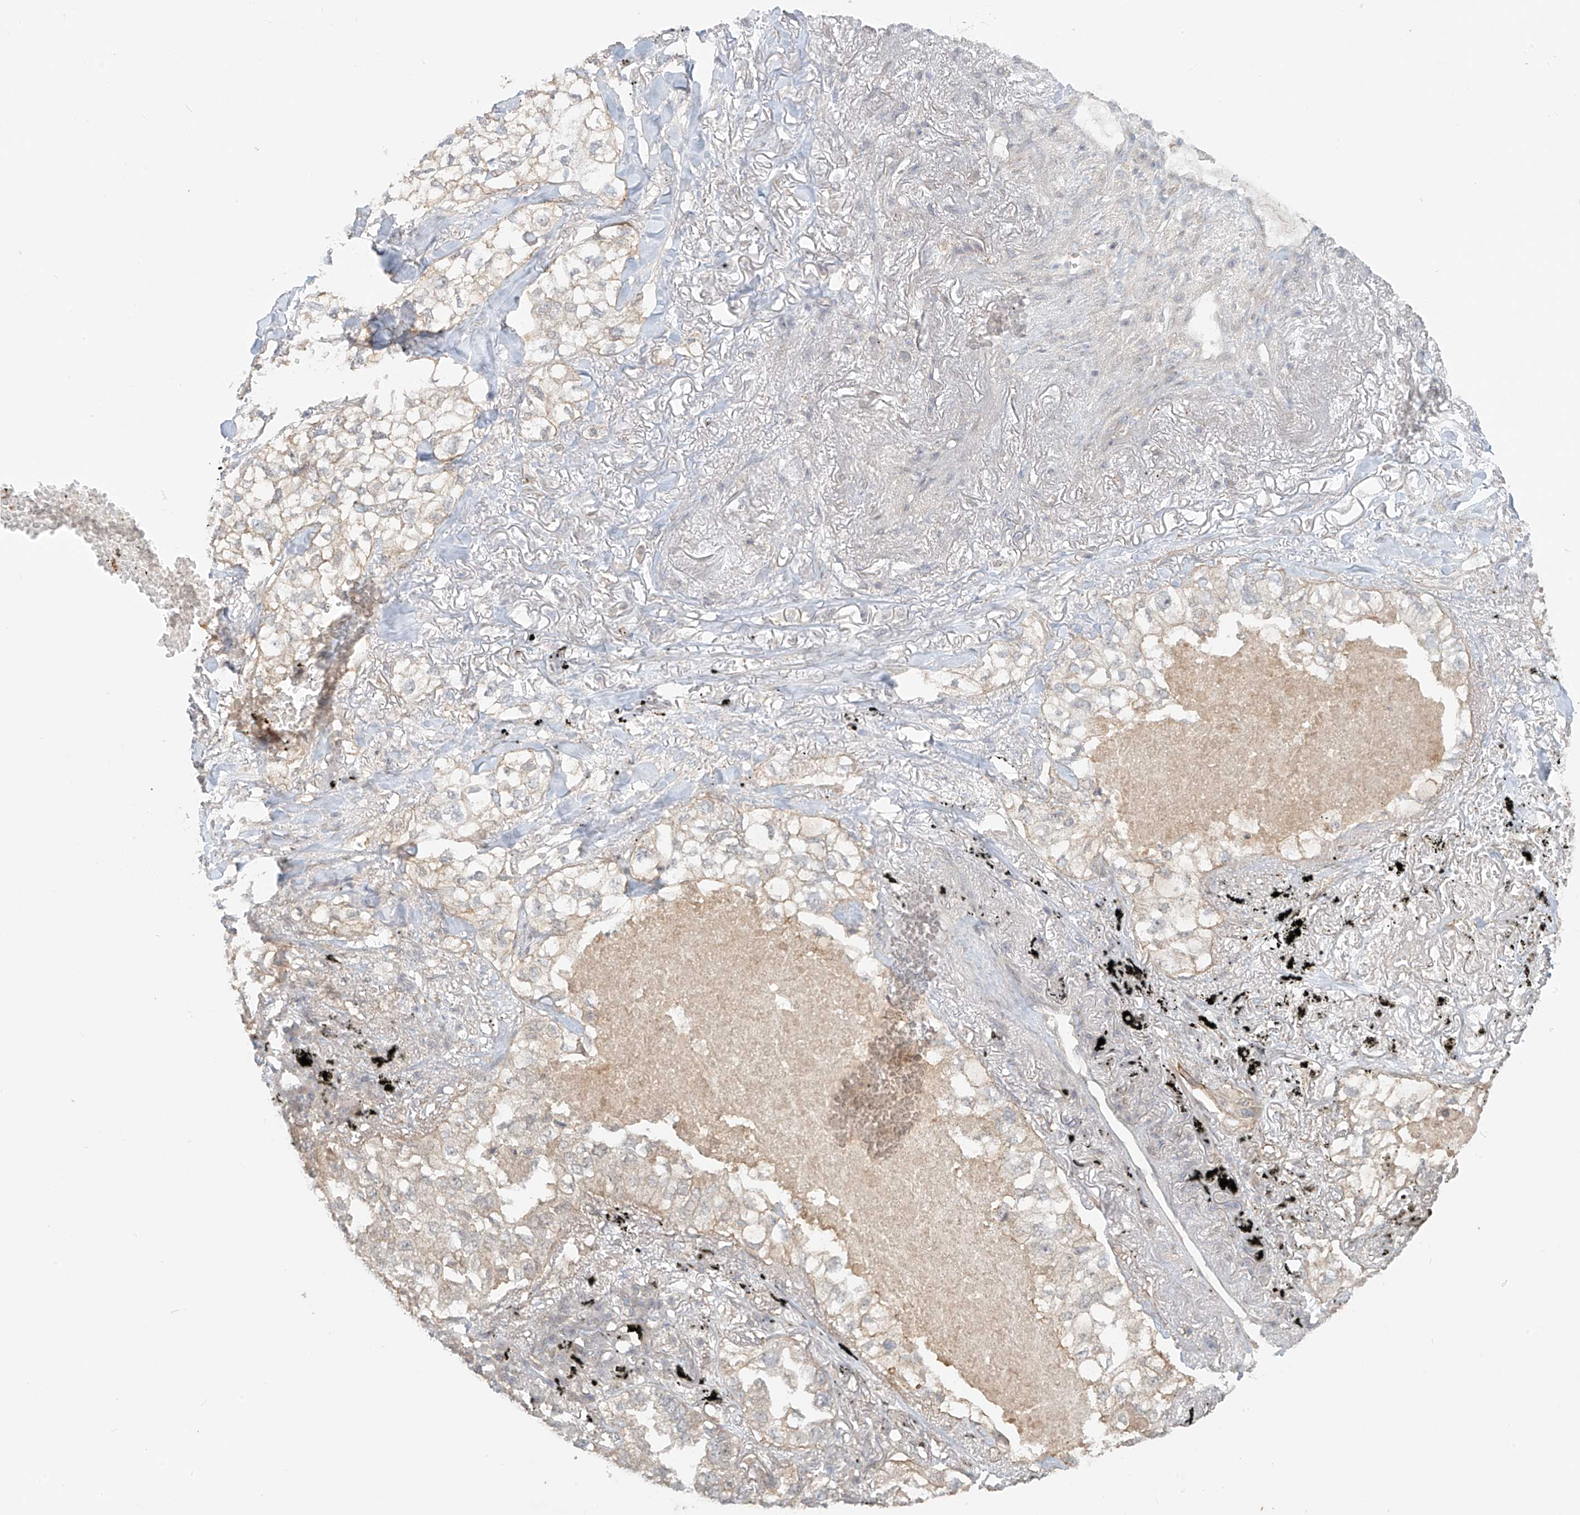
{"staining": {"intensity": "weak", "quantity": "<25%", "location": "cytoplasmic/membranous"}, "tissue": "lung cancer", "cell_type": "Tumor cells", "image_type": "cancer", "snomed": [{"axis": "morphology", "description": "Adenocarcinoma, NOS"}, {"axis": "topography", "description": "Lung"}], "caption": "High power microscopy micrograph of an immunohistochemistry image of lung cancer, revealing no significant positivity in tumor cells.", "gene": "ABCD1", "patient": {"sex": "male", "age": 65}}